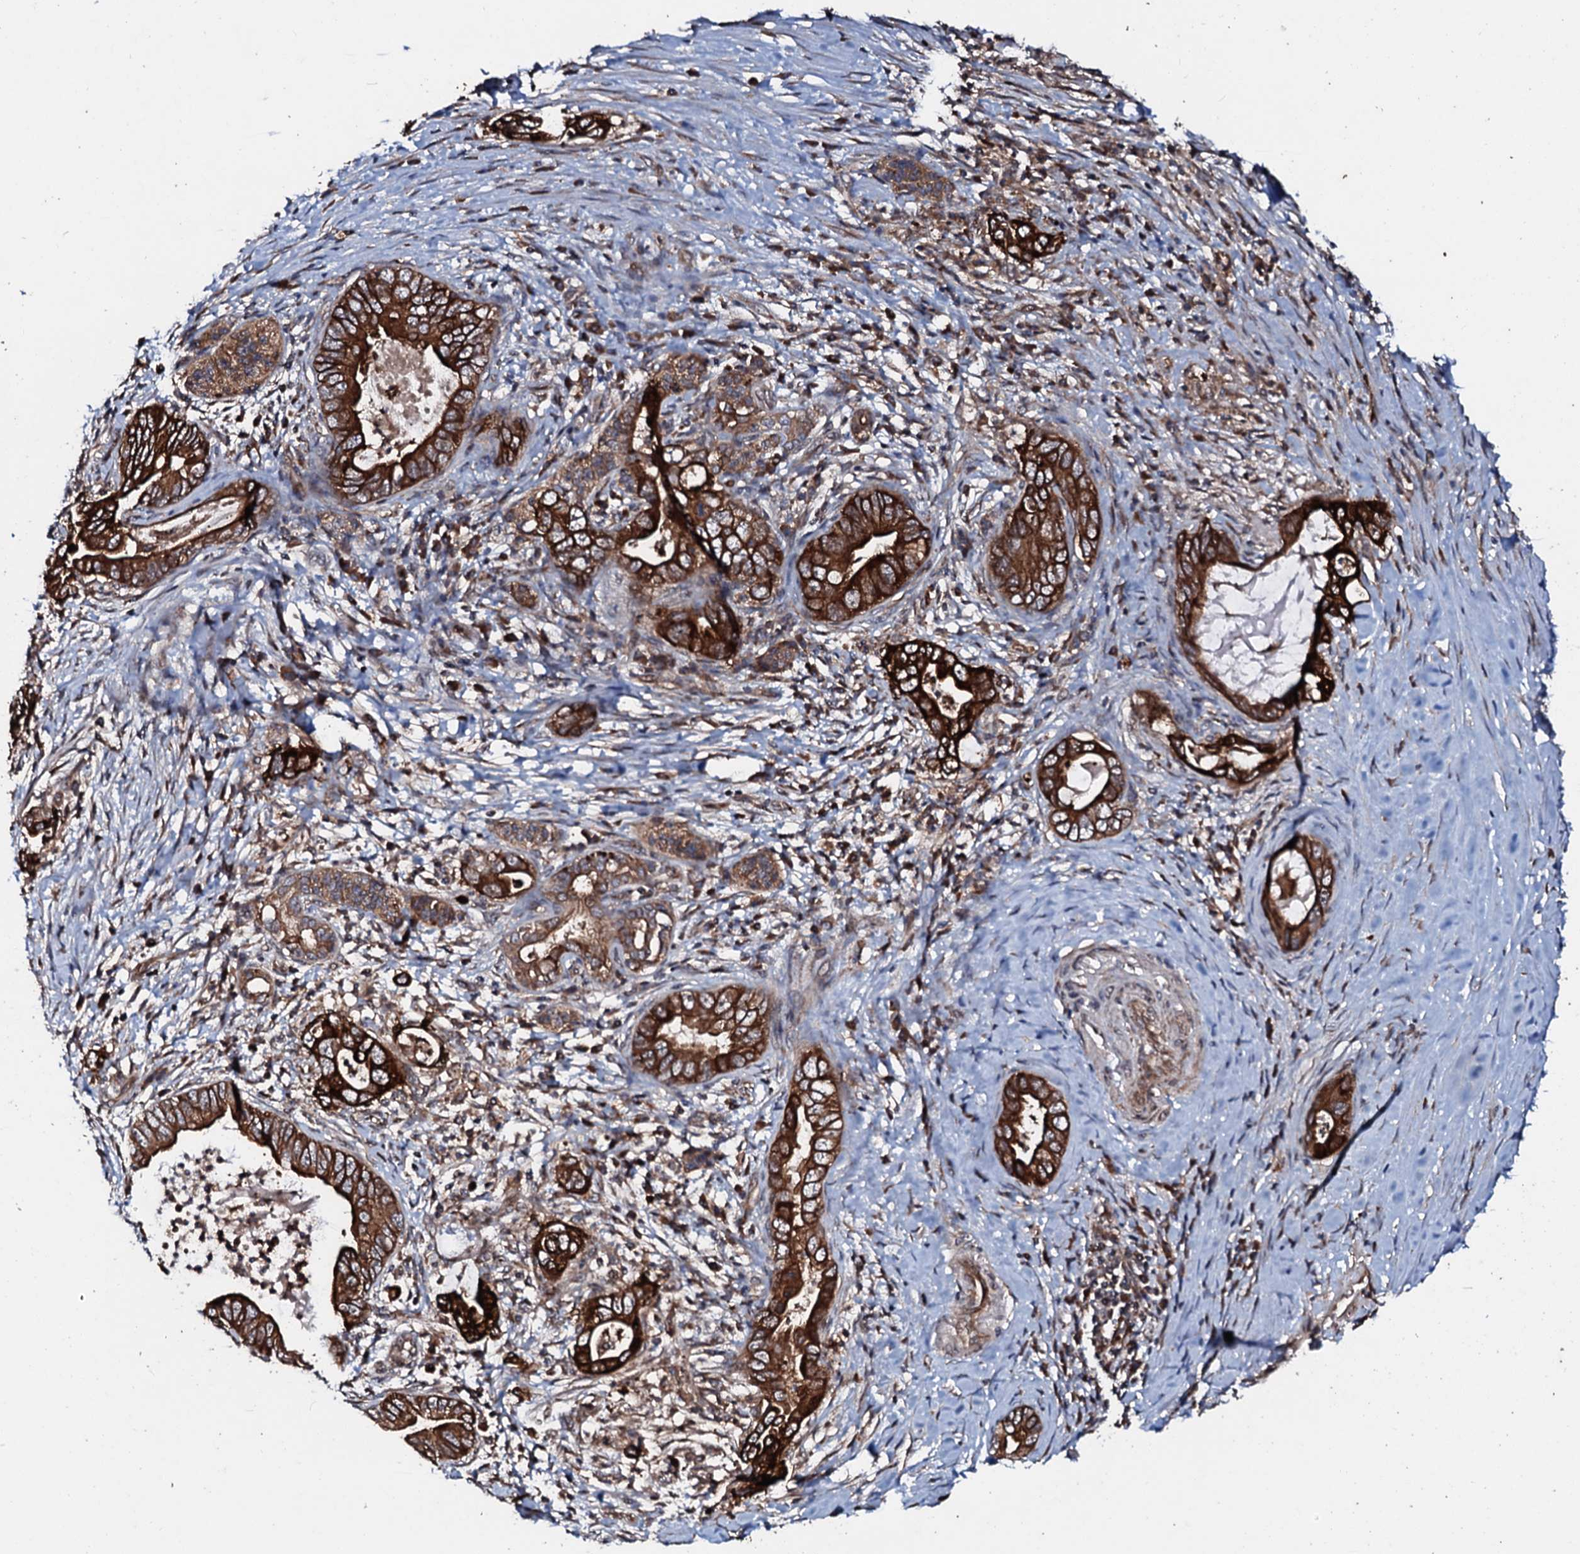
{"staining": {"intensity": "strong", "quantity": ">75%", "location": "cytoplasmic/membranous"}, "tissue": "pancreatic cancer", "cell_type": "Tumor cells", "image_type": "cancer", "snomed": [{"axis": "morphology", "description": "Adenocarcinoma, NOS"}, {"axis": "topography", "description": "Pancreas"}], "caption": "IHC histopathology image of neoplastic tissue: human adenocarcinoma (pancreatic) stained using IHC shows high levels of strong protein expression localized specifically in the cytoplasmic/membranous of tumor cells, appearing as a cytoplasmic/membranous brown color.", "gene": "SDHAF2", "patient": {"sex": "male", "age": 75}}